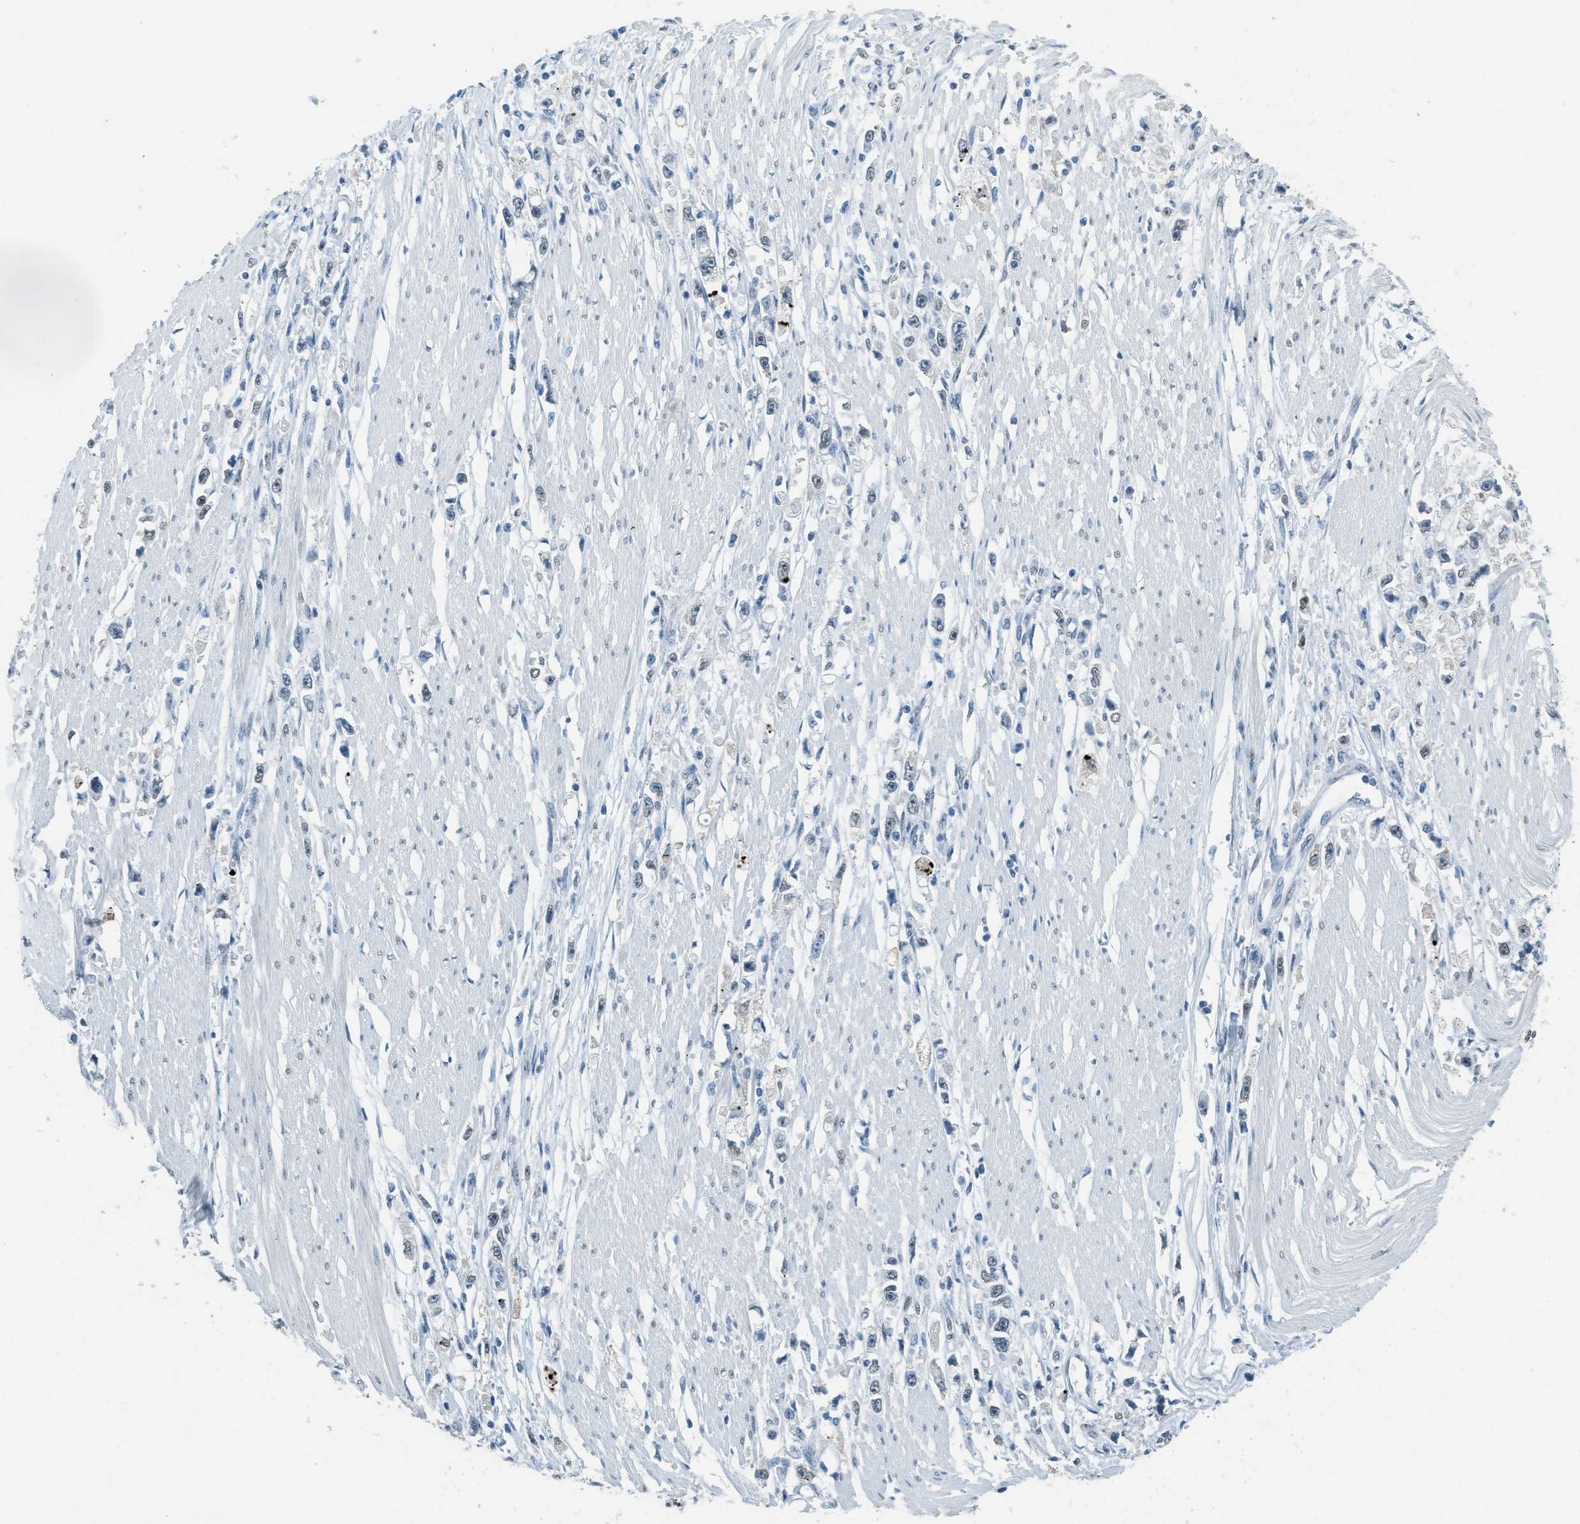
{"staining": {"intensity": "weak", "quantity": "<25%", "location": "nuclear"}, "tissue": "stomach cancer", "cell_type": "Tumor cells", "image_type": "cancer", "snomed": [{"axis": "morphology", "description": "Adenocarcinoma, NOS"}, {"axis": "topography", "description": "Stomach"}], "caption": "DAB (3,3'-diaminobenzidine) immunohistochemical staining of human stomach cancer (adenocarcinoma) shows no significant expression in tumor cells.", "gene": "TTC13", "patient": {"sex": "female", "age": 59}}